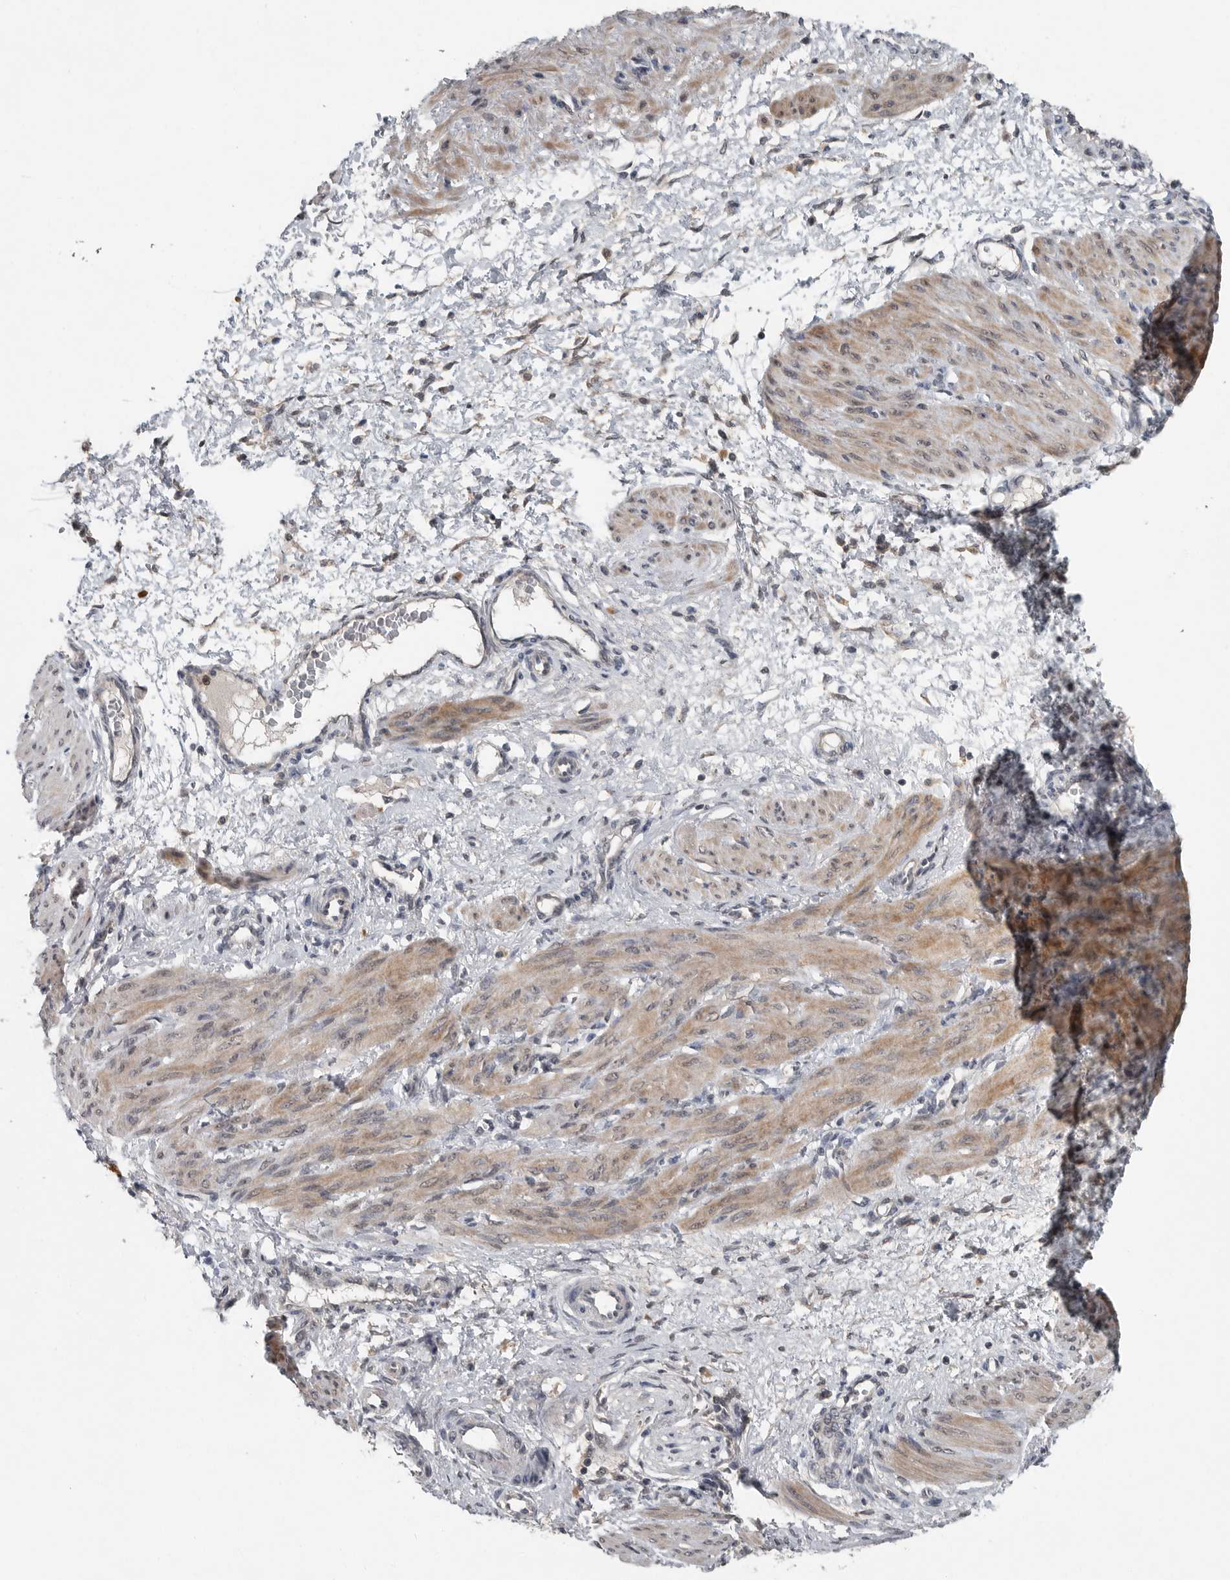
{"staining": {"intensity": "moderate", "quantity": "25%-75%", "location": "cytoplasmic/membranous"}, "tissue": "smooth muscle", "cell_type": "Smooth muscle cells", "image_type": "normal", "snomed": [{"axis": "morphology", "description": "Normal tissue, NOS"}, {"axis": "topography", "description": "Endometrium"}], "caption": "Immunohistochemical staining of benign human smooth muscle demonstrates medium levels of moderate cytoplasmic/membranous expression in about 25%-75% of smooth muscle cells. (DAB IHC with brightfield microscopy, high magnification).", "gene": "SCP2", "patient": {"sex": "female", "age": 33}}